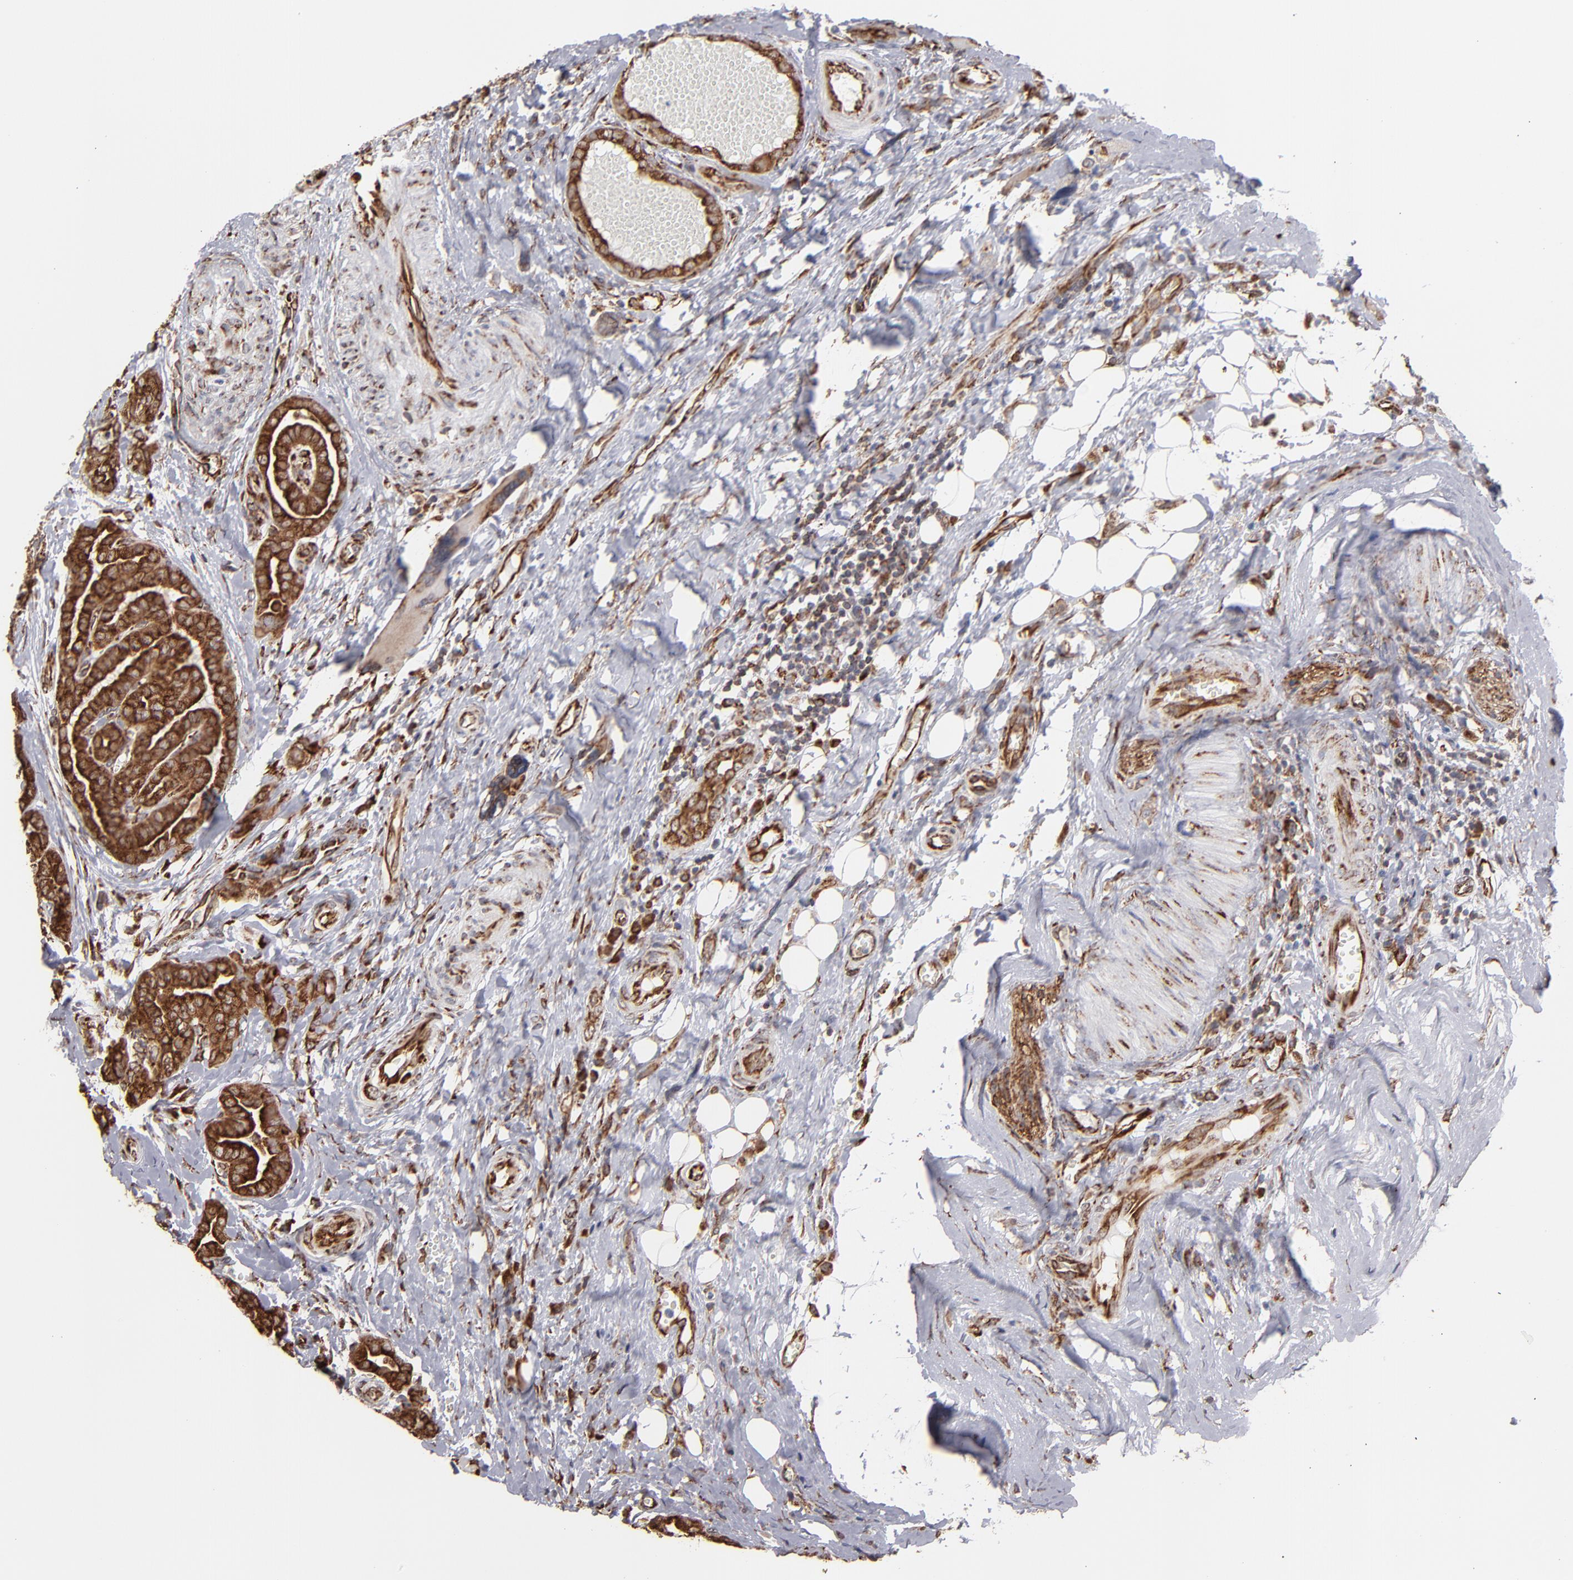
{"staining": {"intensity": "strong", "quantity": ">75%", "location": "cytoplasmic/membranous"}, "tissue": "thyroid cancer", "cell_type": "Tumor cells", "image_type": "cancer", "snomed": [{"axis": "morphology", "description": "Carcinoma, NOS"}, {"axis": "topography", "description": "Thyroid gland"}], "caption": "High-magnification brightfield microscopy of thyroid cancer stained with DAB (brown) and counterstained with hematoxylin (blue). tumor cells exhibit strong cytoplasmic/membranous expression is seen in approximately>75% of cells.", "gene": "KTN1", "patient": {"sex": "female", "age": 91}}